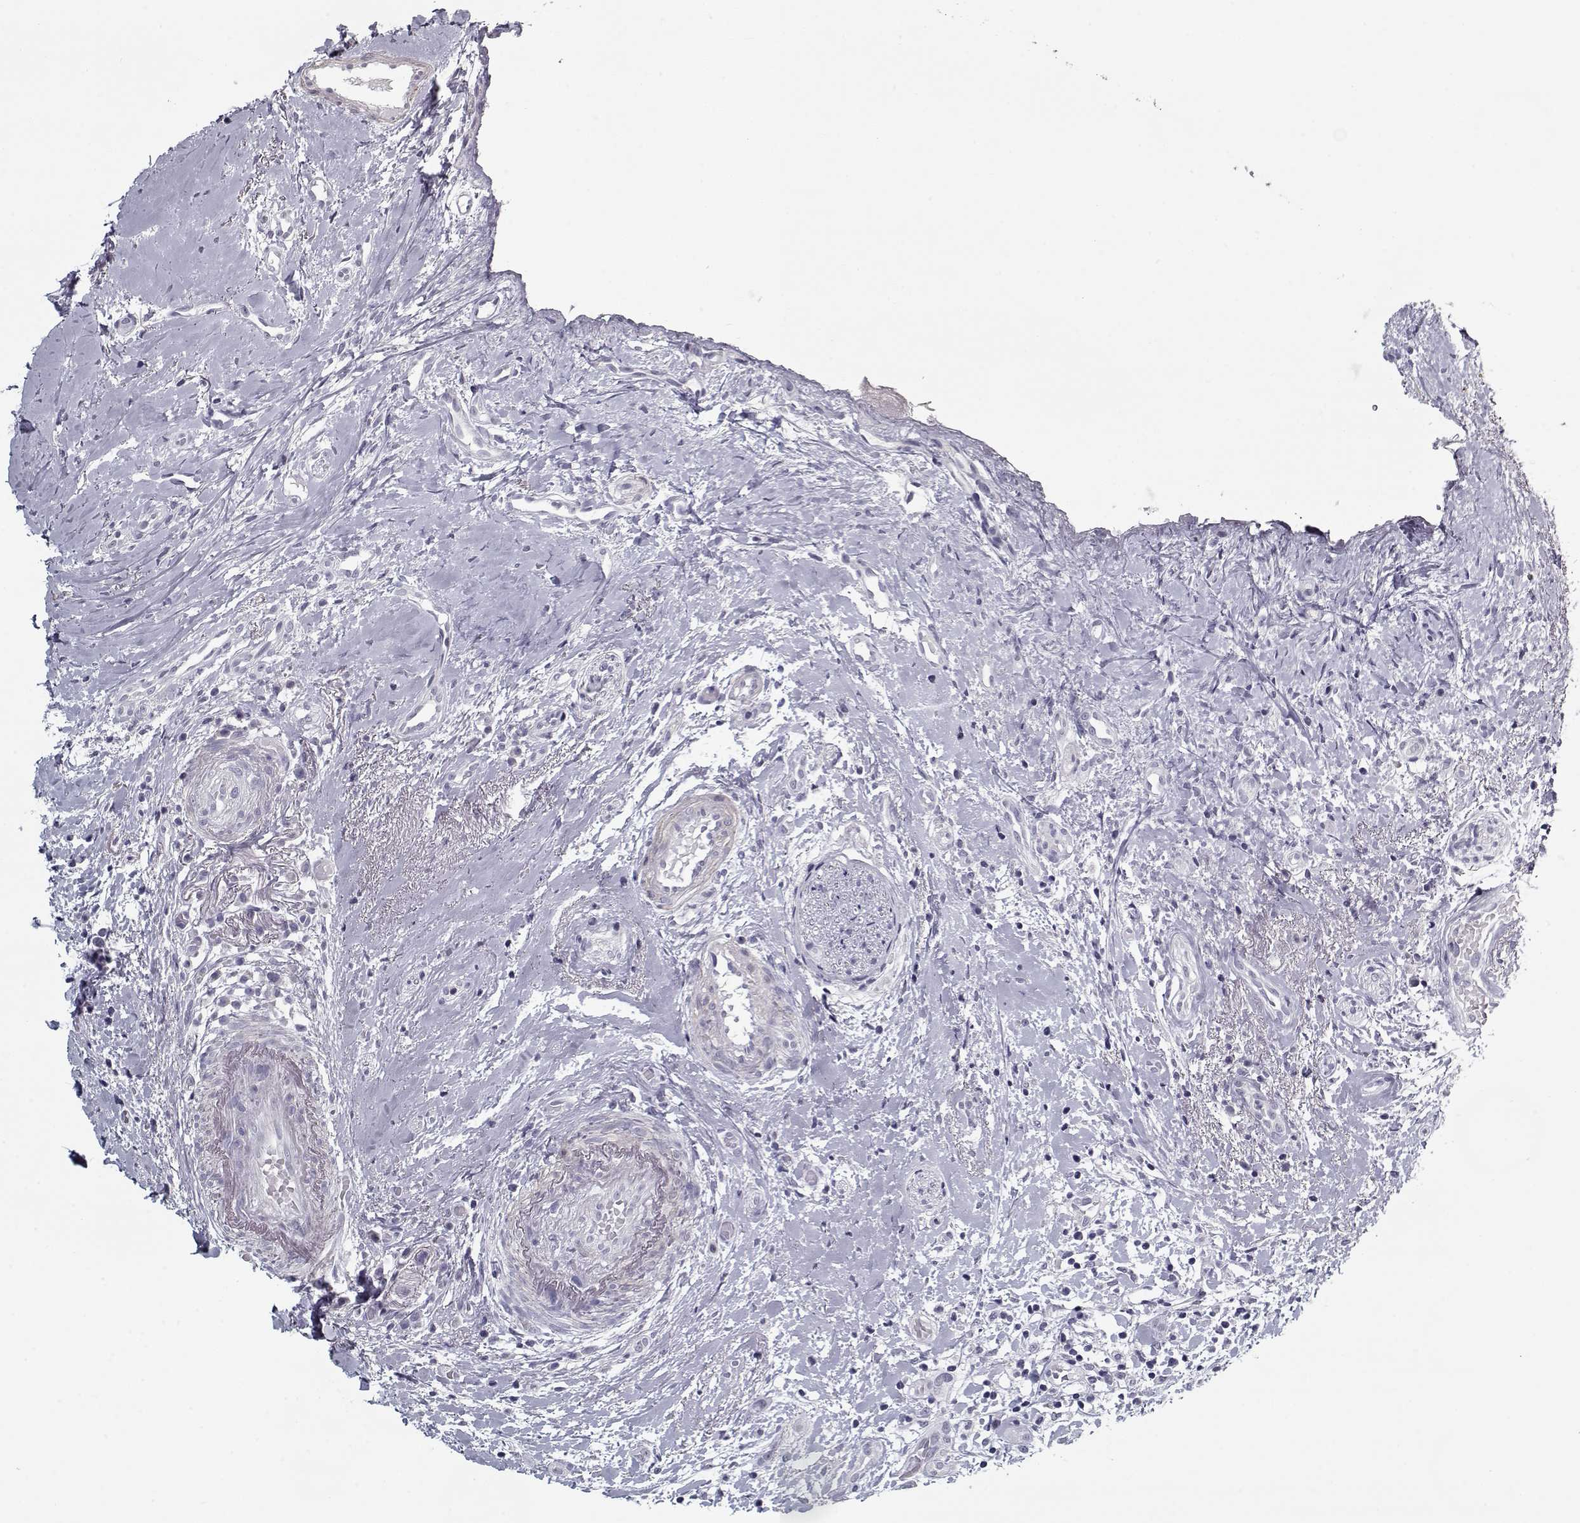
{"staining": {"intensity": "negative", "quantity": "none", "location": "none"}, "tissue": "head and neck cancer", "cell_type": "Tumor cells", "image_type": "cancer", "snomed": [{"axis": "morphology", "description": "Normal tissue, NOS"}, {"axis": "morphology", "description": "Squamous cell carcinoma, NOS"}, {"axis": "topography", "description": "Oral tissue"}, {"axis": "topography", "description": "Salivary gland"}, {"axis": "topography", "description": "Head-Neck"}], "caption": "Immunohistochemical staining of human squamous cell carcinoma (head and neck) exhibits no significant expression in tumor cells.", "gene": "RNF32", "patient": {"sex": "female", "age": 62}}